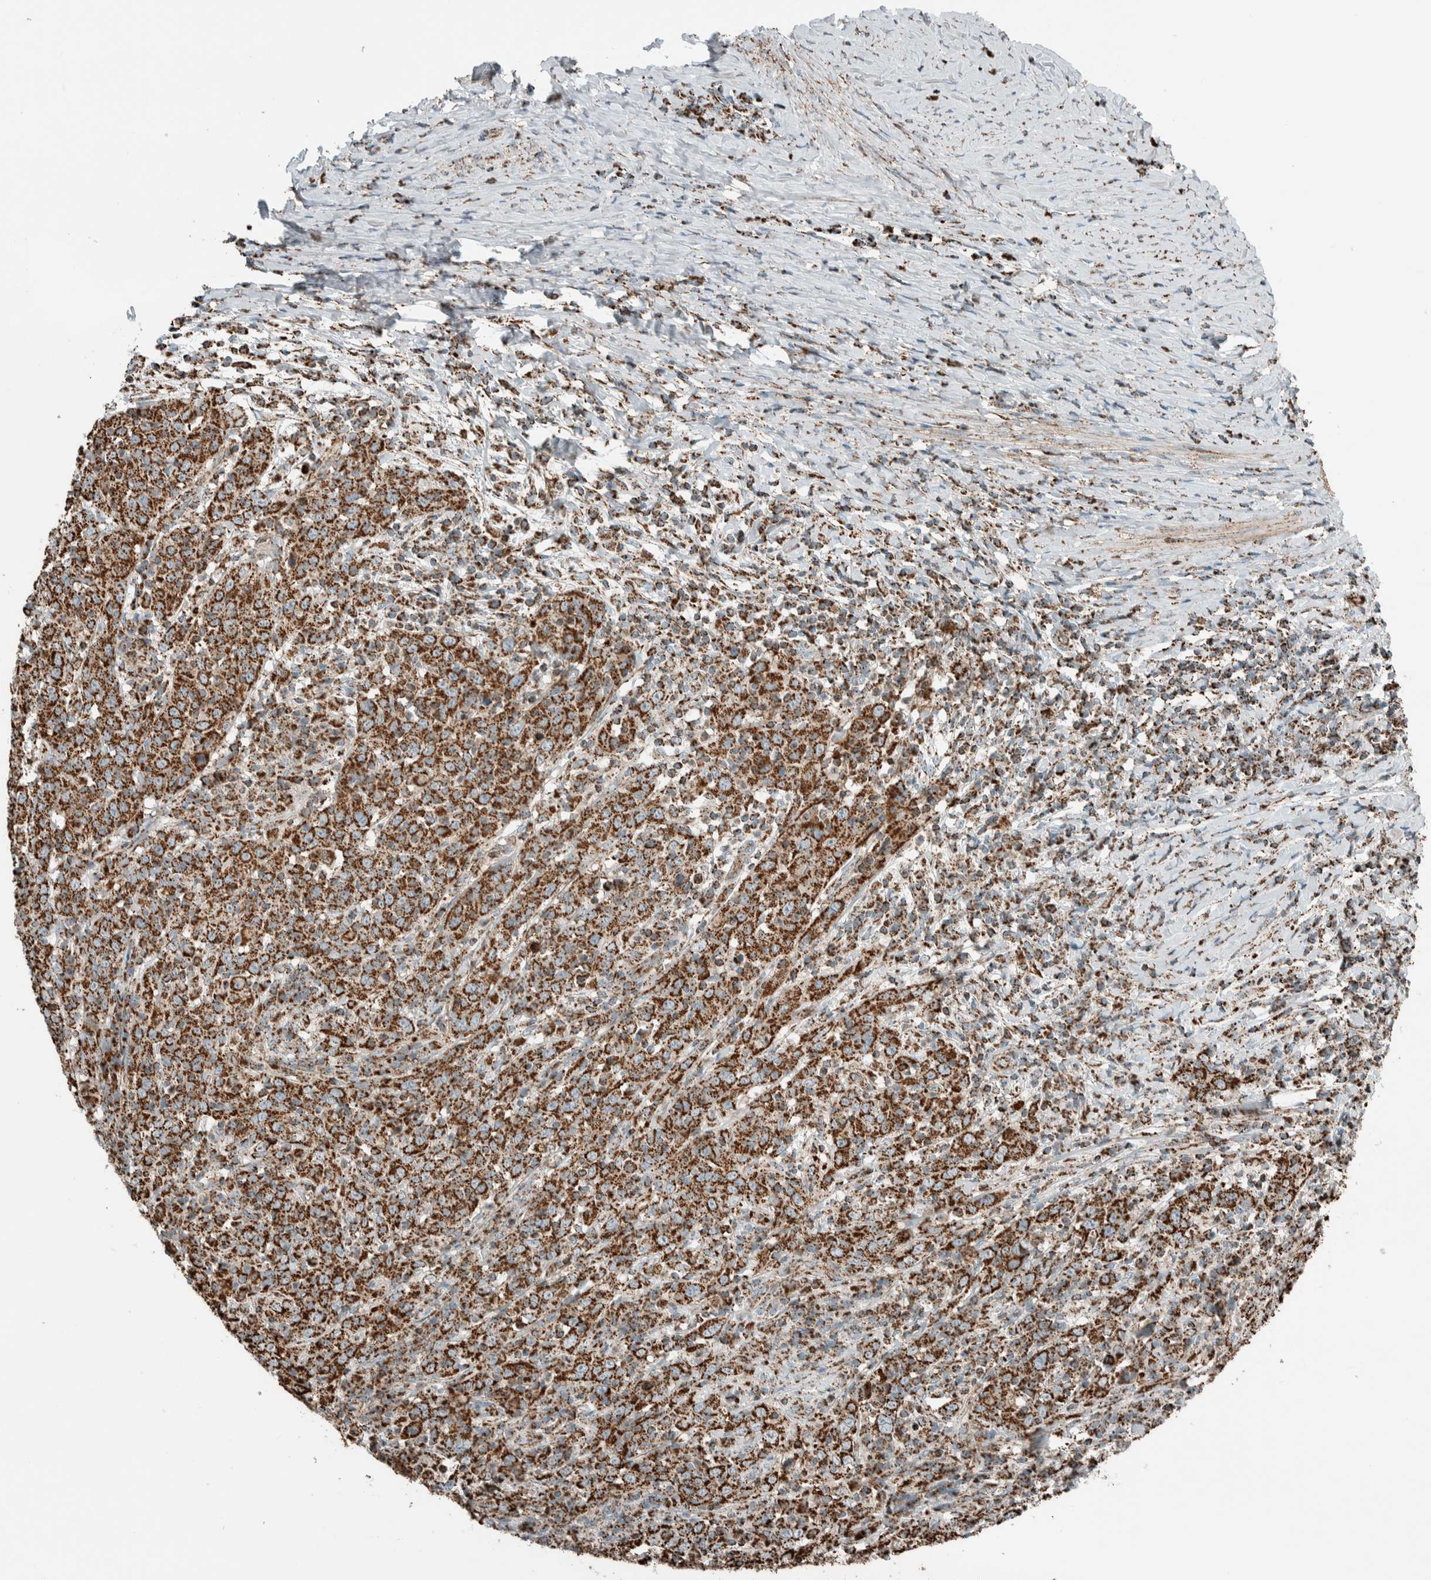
{"staining": {"intensity": "strong", "quantity": ">75%", "location": "cytoplasmic/membranous"}, "tissue": "cervical cancer", "cell_type": "Tumor cells", "image_type": "cancer", "snomed": [{"axis": "morphology", "description": "Squamous cell carcinoma, NOS"}, {"axis": "topography", "description": "Cervix"}], "caption": "Human cervical squamous cell carcinoma stained with a brown dye shows strong cytoplasmic/membranous positive expression in about >75% of tumor cells.", "gene": "ZNF454", "patient": {"sex": "female", "age": 46}}